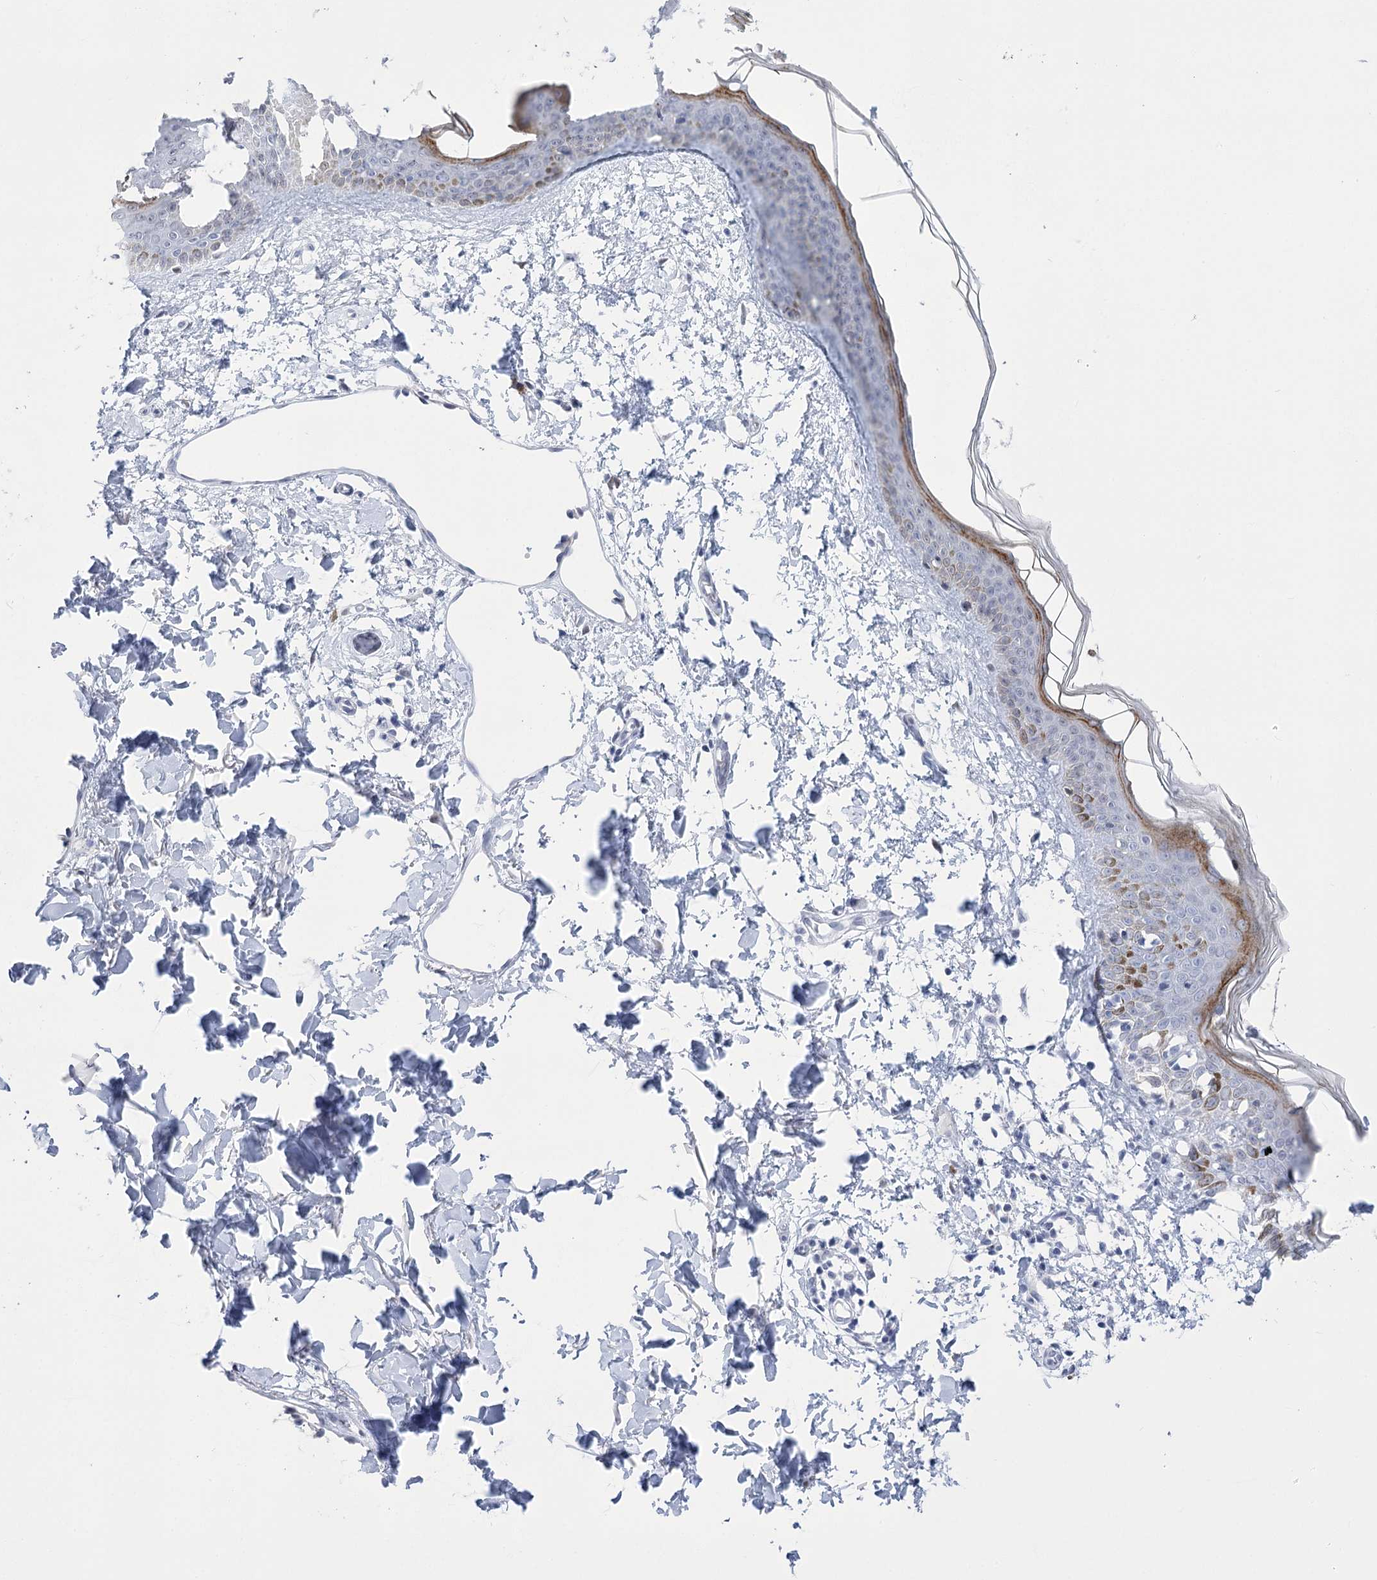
{"staining": {"intensity": "negative", "quantity": "none", "location": "none"}, "tissue": "skin", "cell_type": "Fibroblasts", "image_type": "normal", "snomed": [{"axis": "morphology", "description": "Normal tissue, NOS"}, {"axis": "topography", "description": "Skin"}], "caption": "Fibroblasts show no significant staining in benign skin. Brightfield microscopy of immunohistochemistry (IHC) stained with DAB (3,3'-diaminobenzidine) (brown) and hematoxylin (blue), captured at high magnification.", "gene": "HORMAD1", "patient": {"sex": "female", "age": 58}}